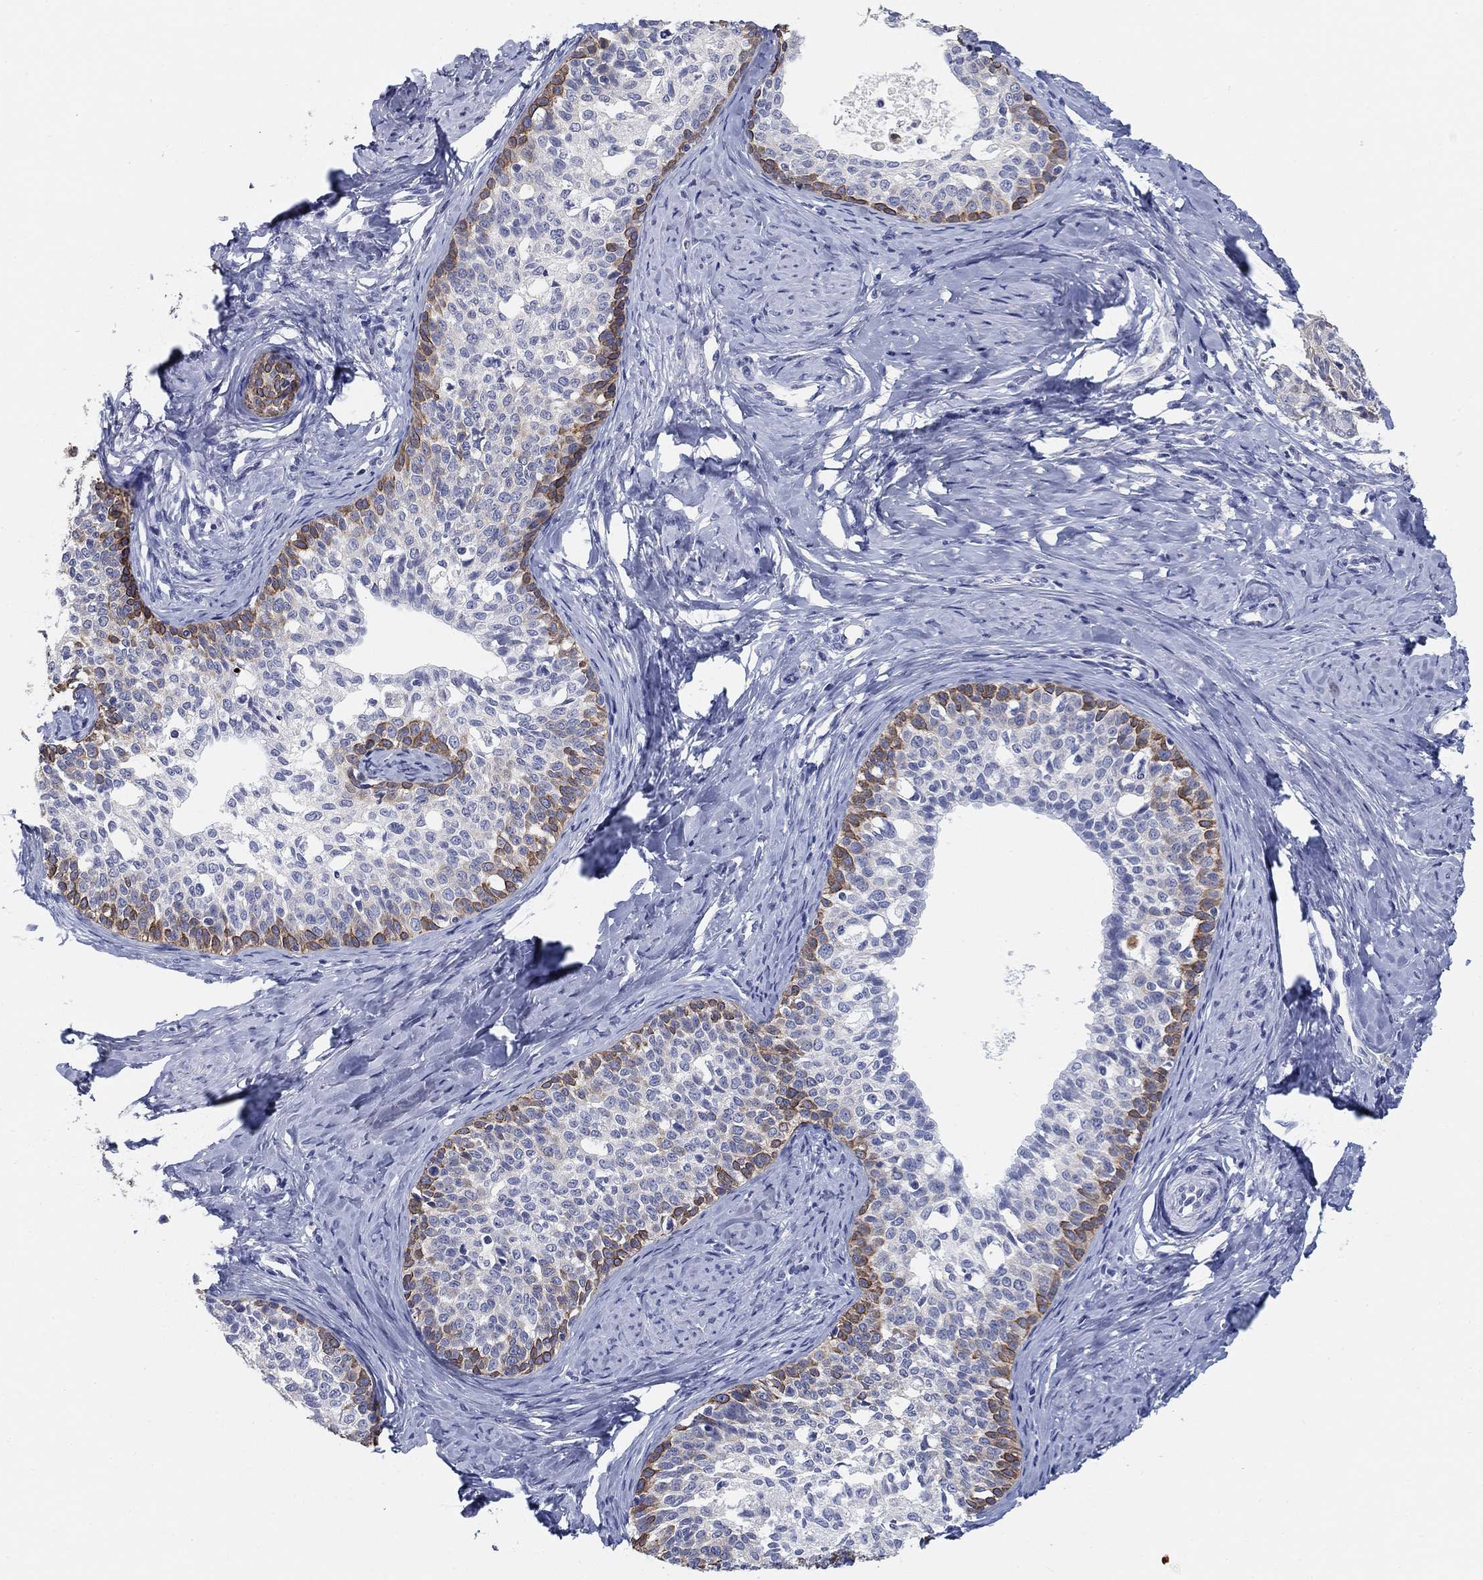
{"staining": {"intensity": "strong", "quantity": "<25%", "location": "cytoplasmic/membranous"}, "tissue": "cervical cancer", "cell_type": "Tumor cells", "image_type": "cancer", "snomed": [{"axis": "morphology", "description": "Squamous cell carcinoma, NOS"}, {"axis": "topography", "description": "Cervix"}], "caption": "High-power microscopy captured an IHC histopathology image of cervical cancer (squamous cell carcinoma), revealing strong cytoplasmic/membranous positivity in about <25% of tumor cells.", "gene": "CLUL1", "patient": {"sex": "female", "age": 51}}